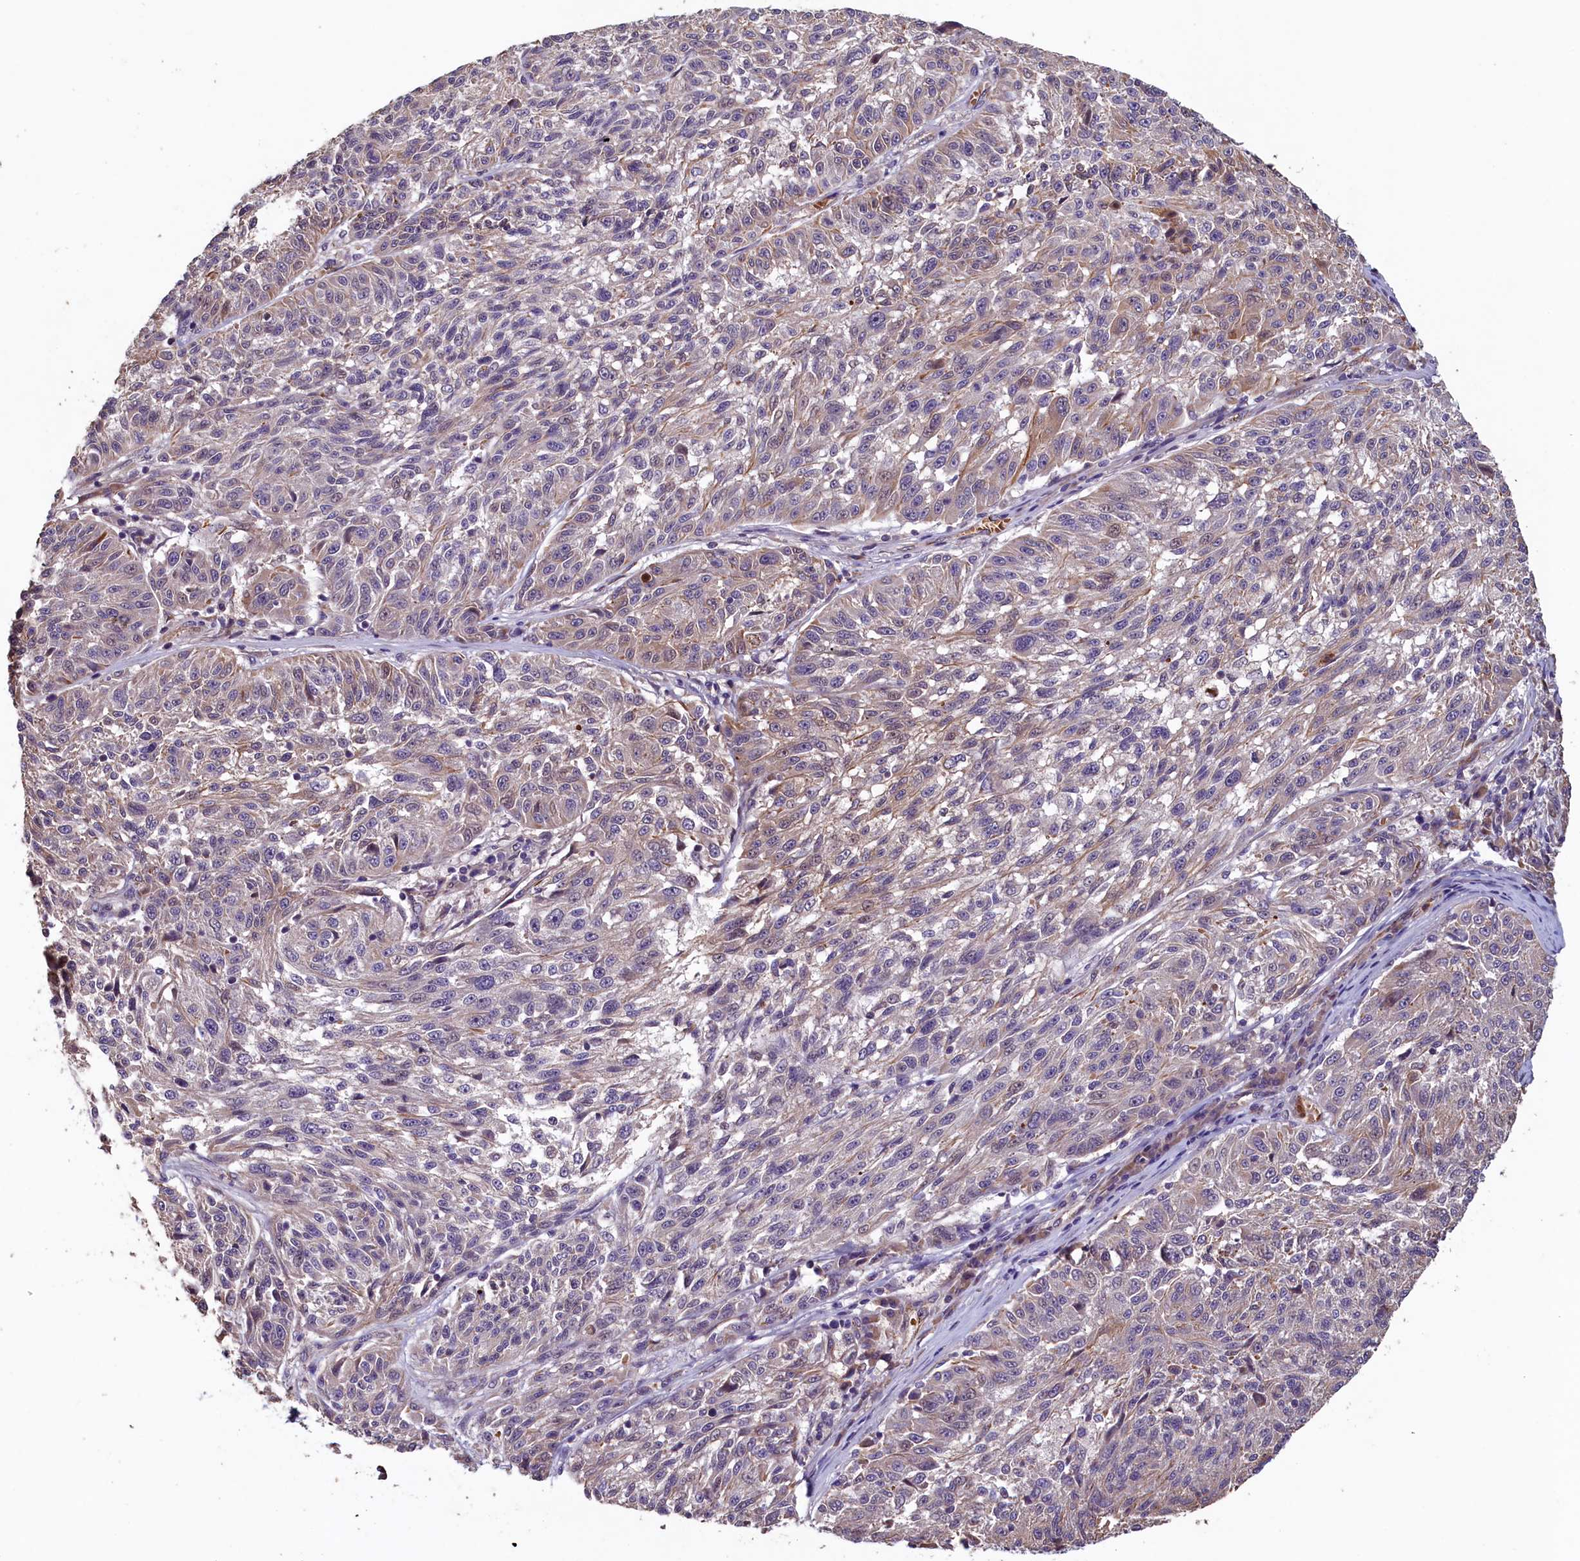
{"staining": {"intensity": "weak", "quantity": "<25%", "location": "cytoplasmic/membranous"}, "tissue": "melanoma", "cell_type": "Tumor cells", "image_type": "cancer", "snomed": [{"axis": "morphology", "description": "Malignant melanoma, NOS"}, {"axis": "topography", "description": "Skin"}], "caption": "IHC image of human melanoma stained for a protein (brown), which demonstrates no positivity in tumor cells.", "gene": "ACSBG1", "patient": {"sex": "male", "age": 53}}